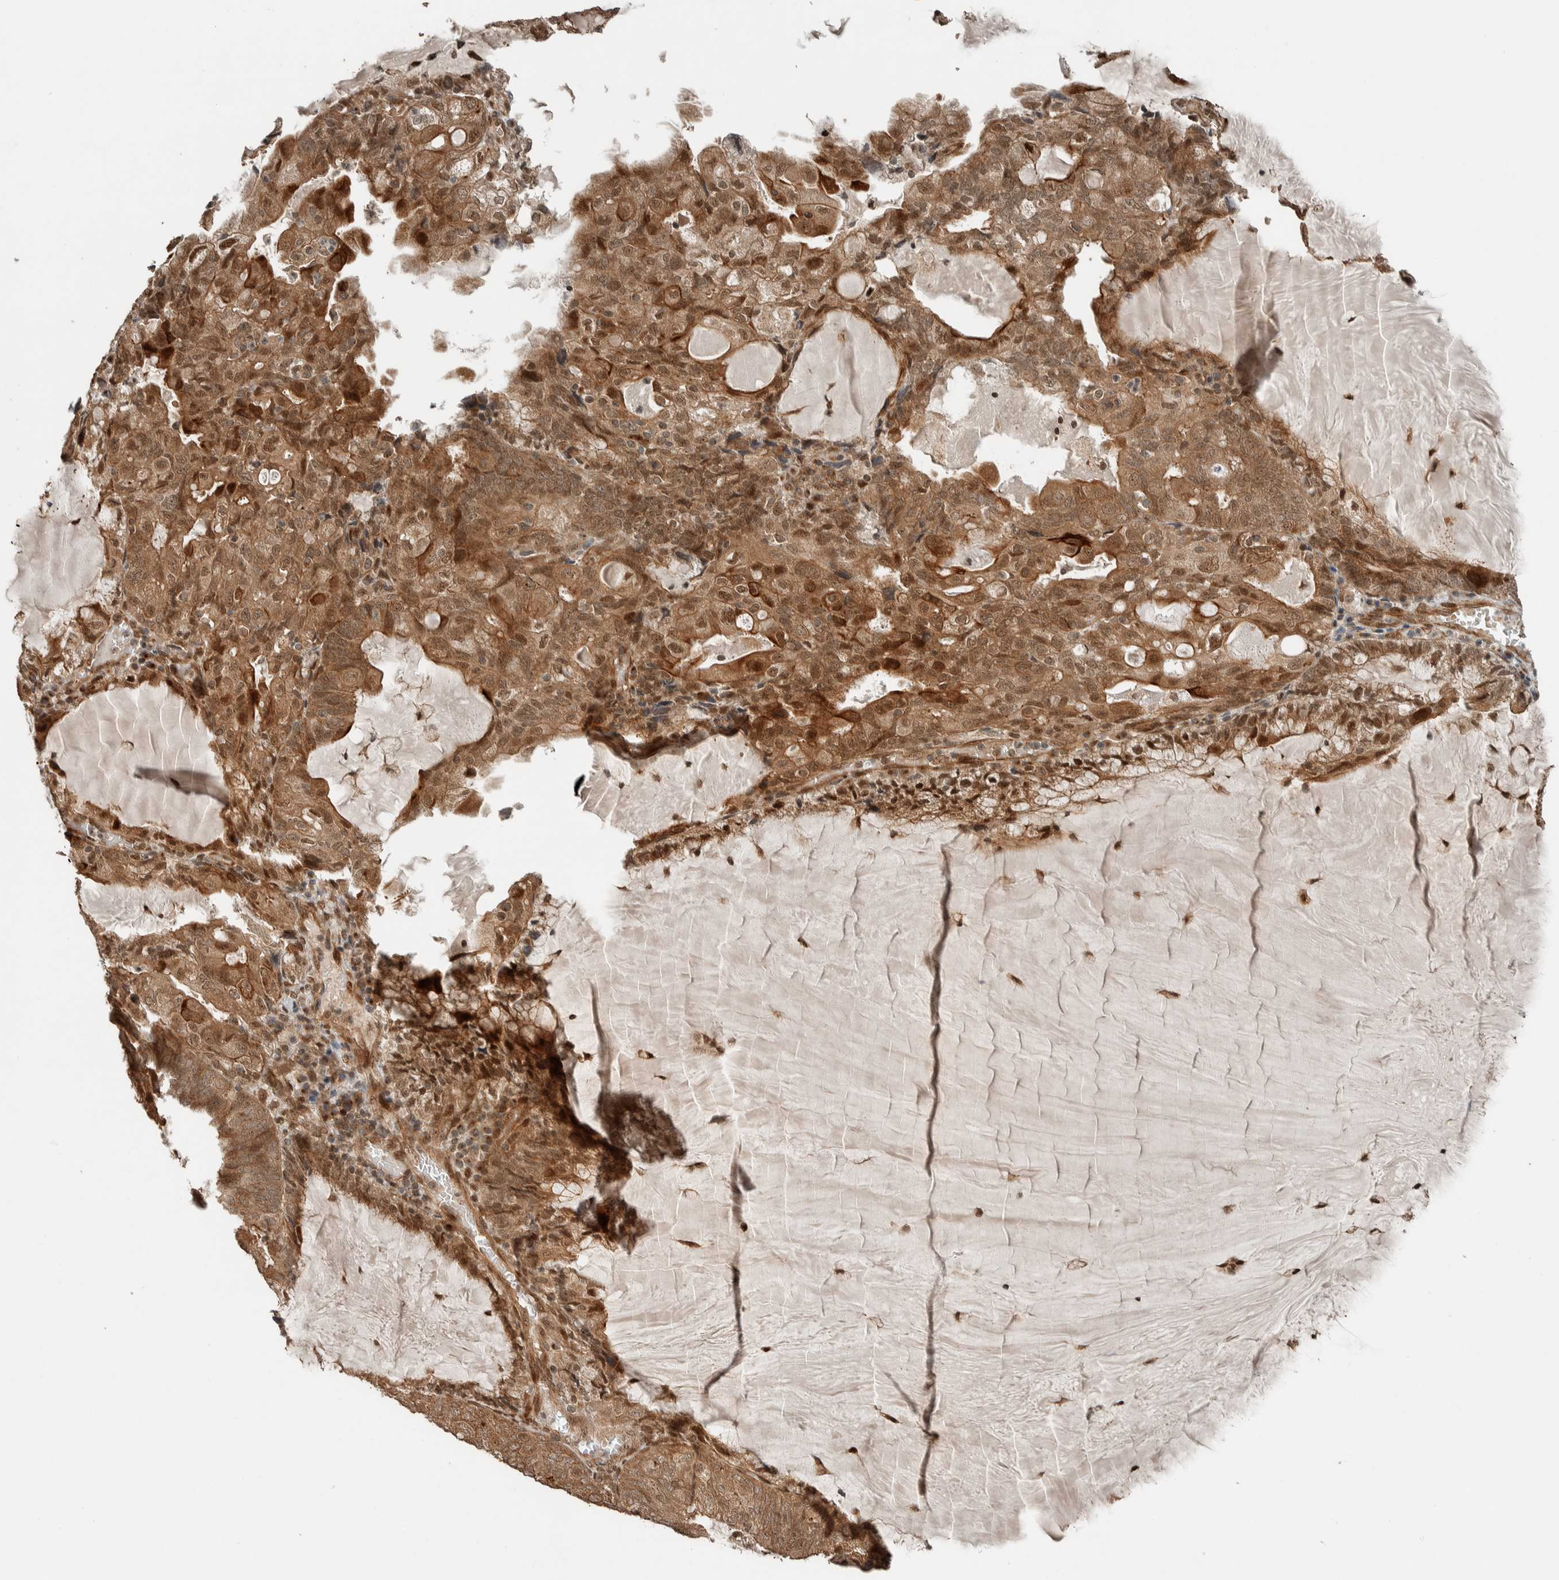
{"staining": {"intensity": "moderate", "quantity": ">75%", "location": "cytoplasmic/membranous,nuclear"}, "tissue": "endometrial cancer", "cell_type": "Tumor cells", "image_type": "cancer", "snomed": [{"axis": "morphology", "description": "Adenocarcinoma, NOS"}, {"axis": "topography", "description": "Endometrium"}], "caption": "There is medium levels of moderate cytoplasmic/membranous and nuclear staining in tumor cells of endometrial adenocarcinoma, as demonstrated by immunohistochemical staining (brown color).", "gene": "STXBP4", "patient": {"sex": "female", "age": 81}}